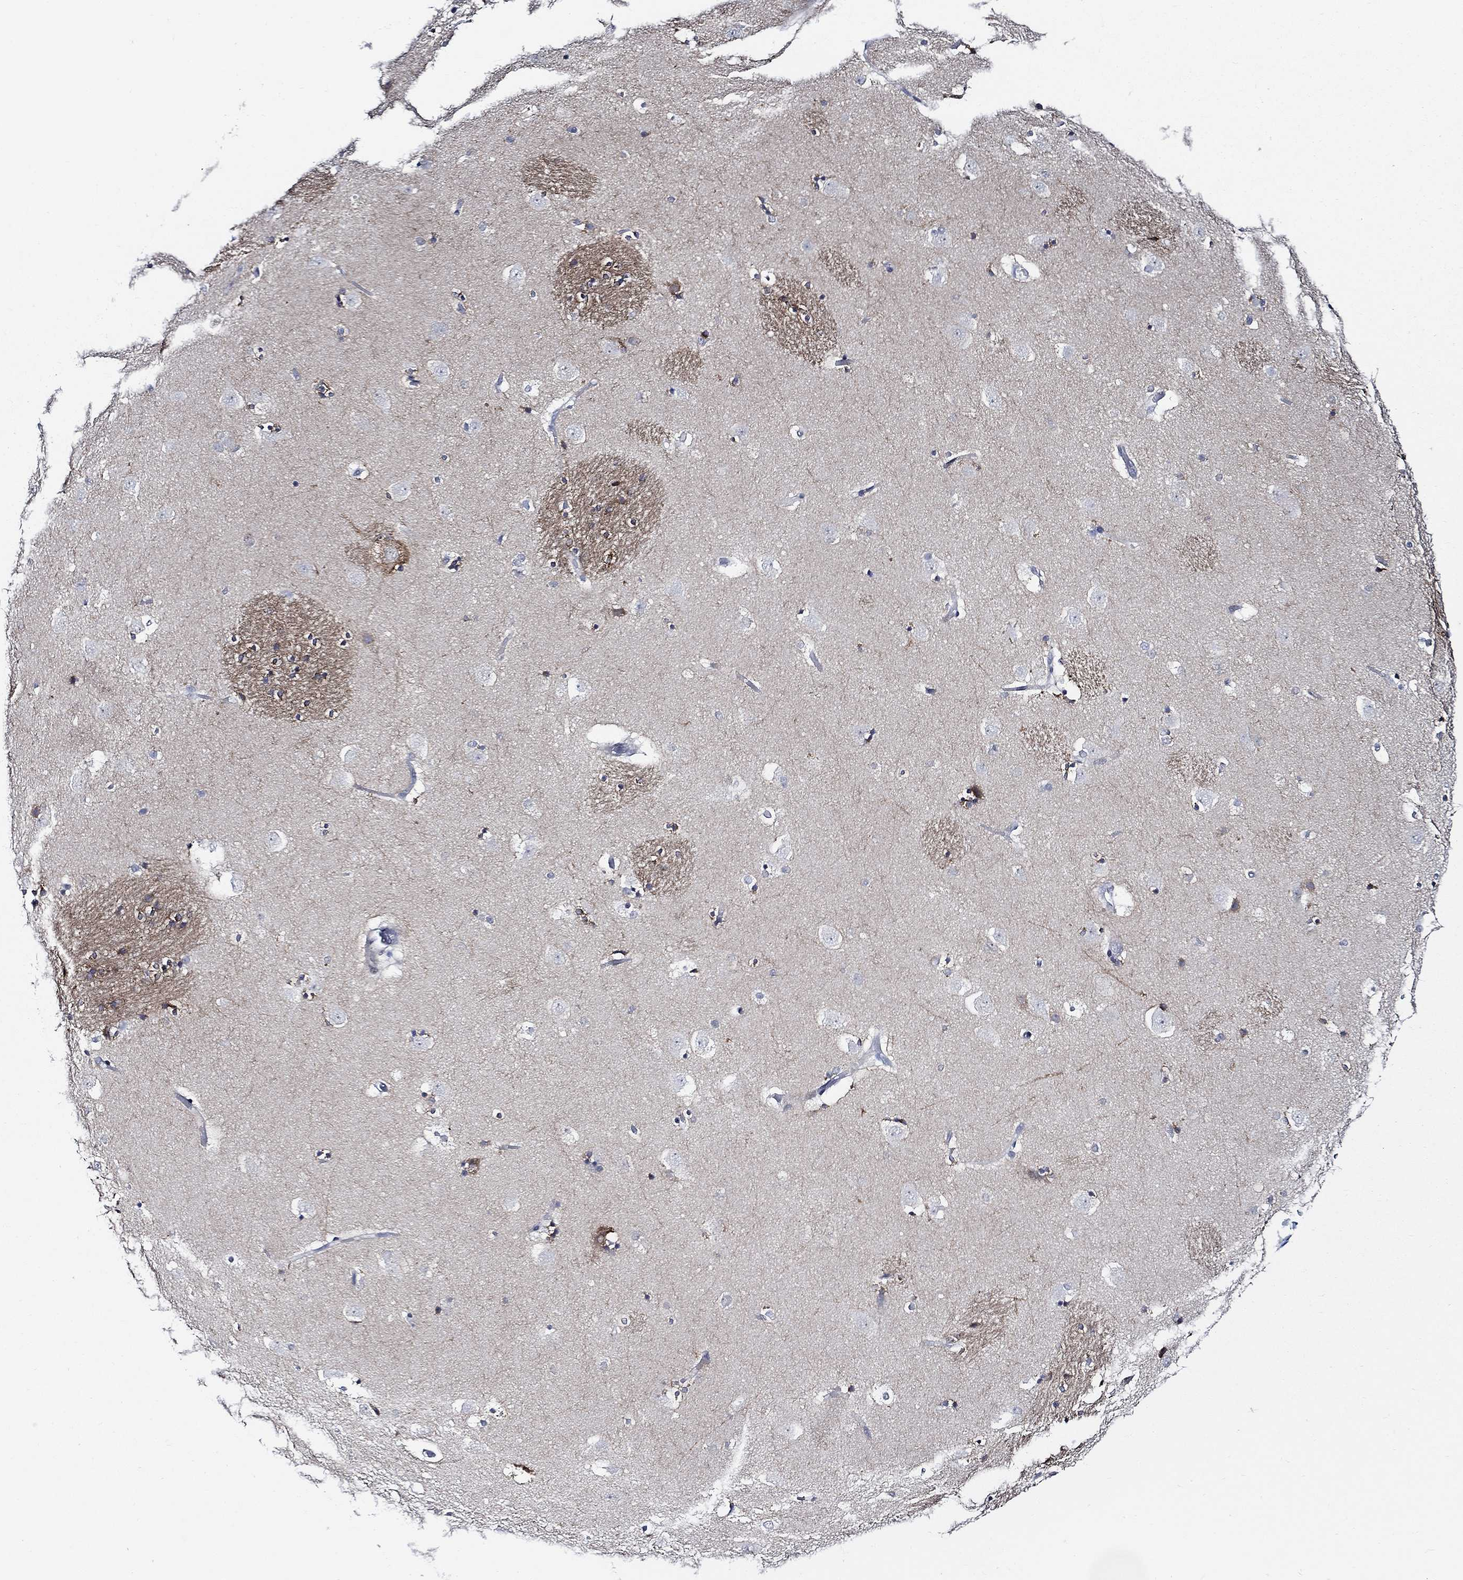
{"staining": {"intensity": "strong", "quantity": "<25%", "location": "cytoplasmic/membranous"}, "tissue": "caudate", "cell_type": "Glial cells", "image_type": "normal", "snomed": [{"axis": "morphology", "description": "Normal tissue, NOS"}, {"axis": "topography", "description": "Lateral ventricle wall"}], "caption": "This photomicrograph exhibits benign caudate stained with immunohistochemistry (IHC) to label a protein in brown. The cytoplasmic/membranous of glial cells show strong positivity for the protein. Nuclei are counter-stained blue.", "gene": "C8orf48", "patient": {"sex": "male", "age": 51}}